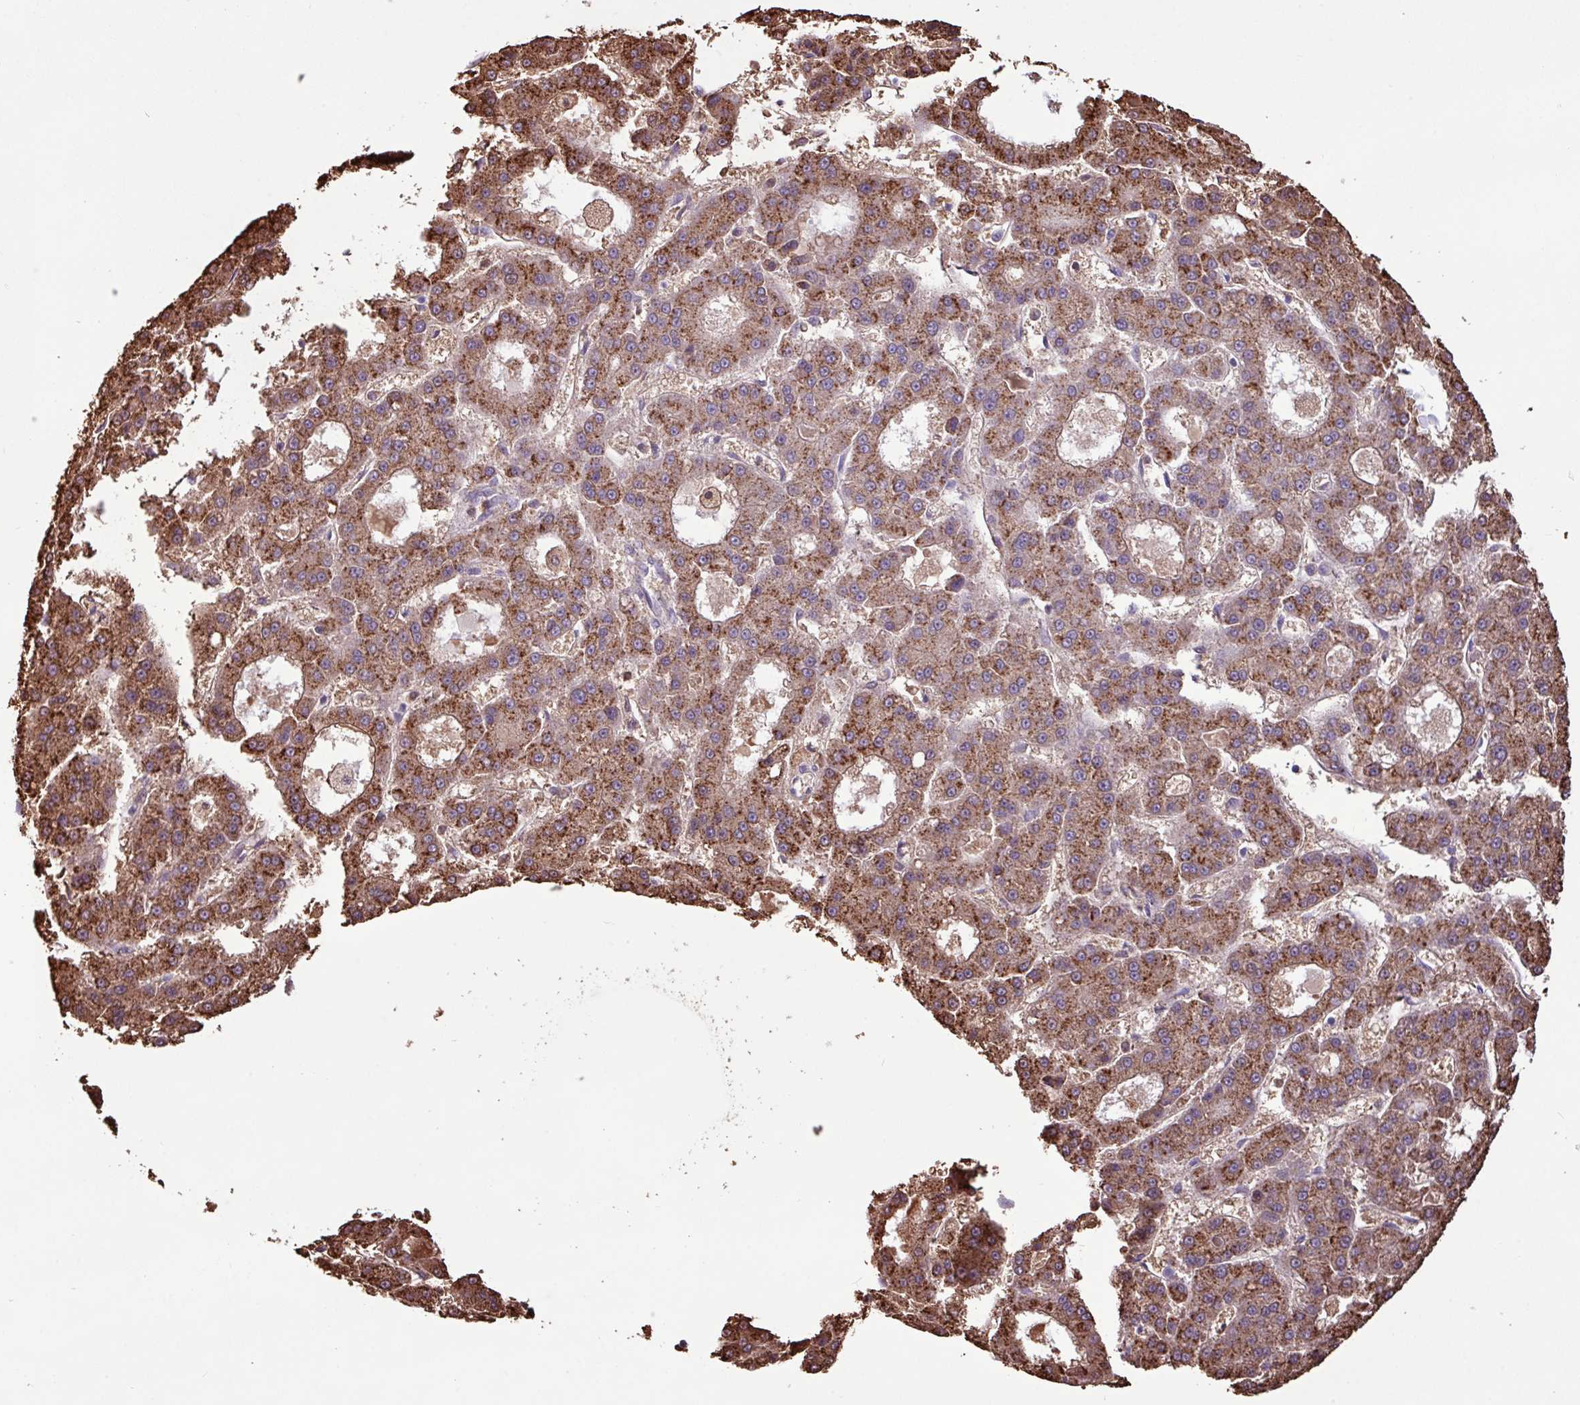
{"staining": {"intensity": "moderate", "quantity": ">75%", "location": "cytoplasmic/membranous"}, "tissue": "liver cancer", "cell_type": "Tumor cells", "image_type": "cancer", "snomed": [{"axis": "morphology", "description": "Carcinoma, Hepatocellular, NOS"}, {"axis": "topography", "description": "Liver"}], "caption": "Protein analysis of liver hepatocellular carcinoma tissue reveals moderate cytoplasmic/membranous staining in about >75% of tumor cells. The staining was performed using DAB, with brown indicating positive protein expression. Nuclei are stained blue with hematoxylin.", "gene": "CHST11", "patient": {"sex": "male", "age": 70}}